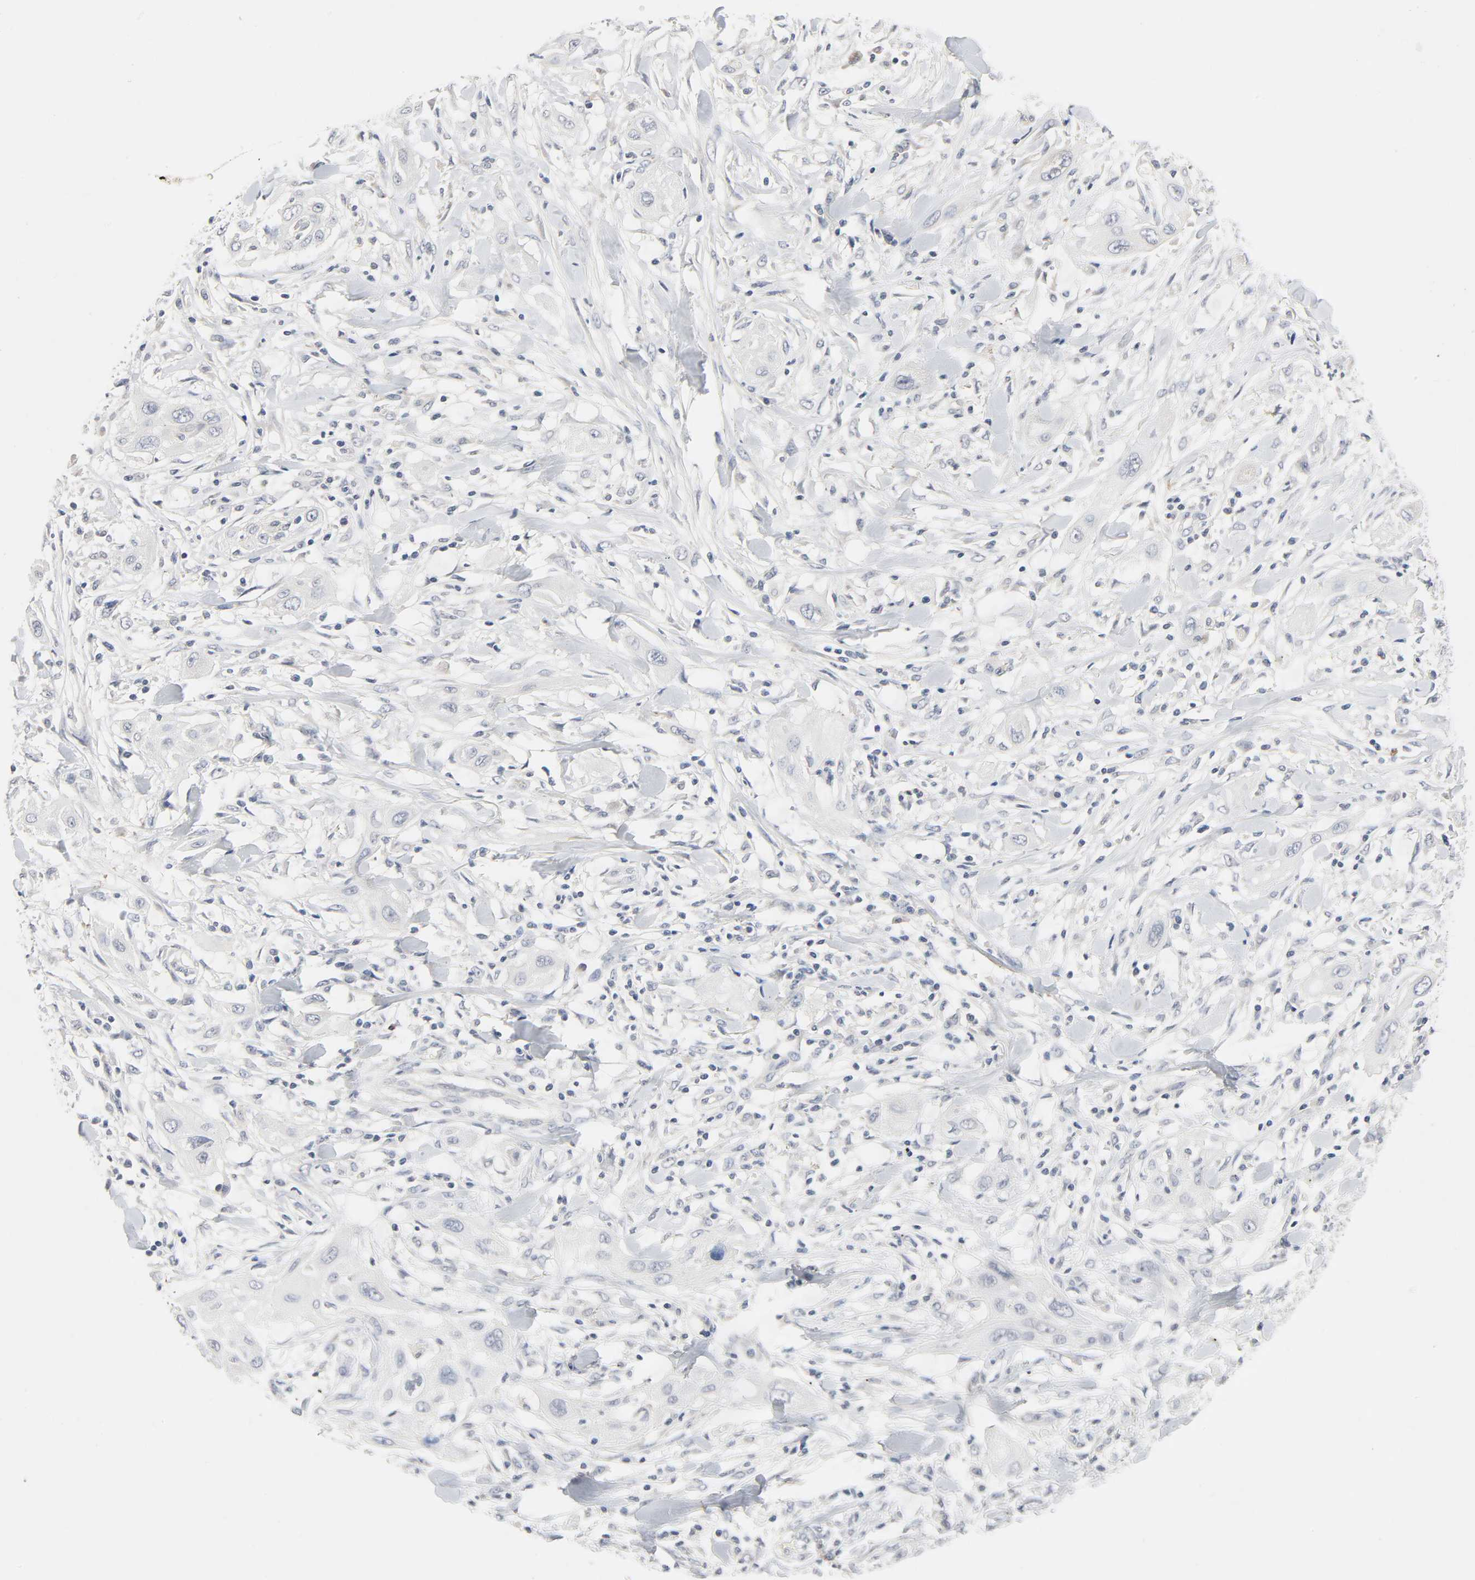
{"staining": {"intensity": "negative", "quantity": "none", "location": "none"}, "tissue": "lung cancer", "cell_type": "Tumor cells", "image_type": "cancer", "snomed": [{"axis": "morphology", "description": "Squamous cell carcinoma, NOS"}, {"axis": "topography", "description": "Lung"}], "caption": "Immunohistochemical staining of lung cancer (squamous cell carcinoma) shows no significant expression in tumor cells. (Brightfield microscopy of DAB (3,3'-diaminobenzidine) immunohistochemistry at high magnification).", "gene": "CLEC4E", "patient": {"sex": "female", "age": 47}}